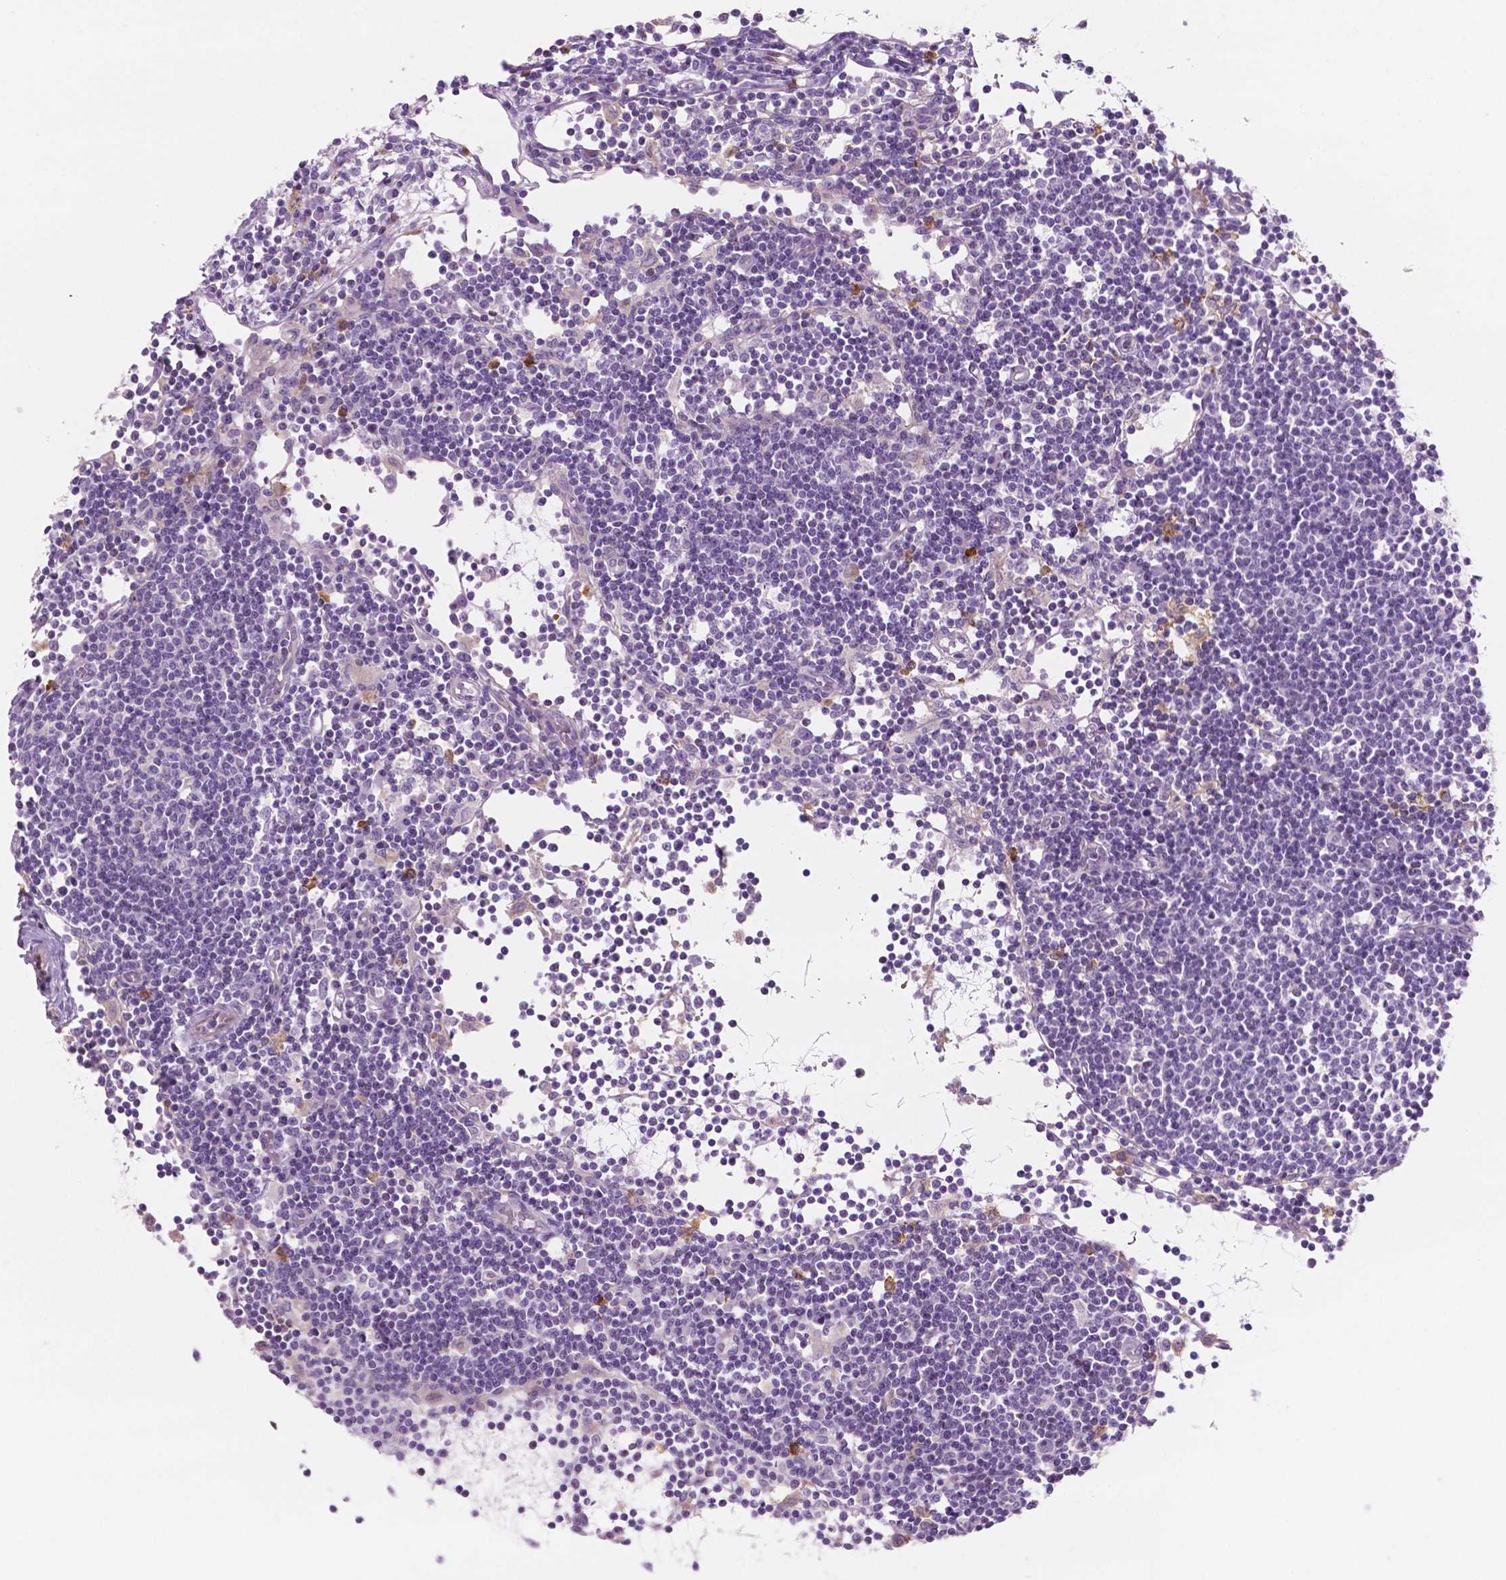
{"staining": {"intensity": "negative", "quantity": "none", "location": "none"}, "tissue": "lymph node", "cell_type": "Germinal center cells", "image_type": "normal", "snomed": [{"axis": "morphology", "description": "Normal tissue, NOS"}, {"axis": "topography", "description": "Lymph node"}], "caption": "Germinal center cells show no significant protein expression in unremarkable lymph node. (Brightfield microscopy of DAB immunohistochemistry at high magnification).", "gene": "EPPK1", "patient": {"sex": "female", "age": 72}}